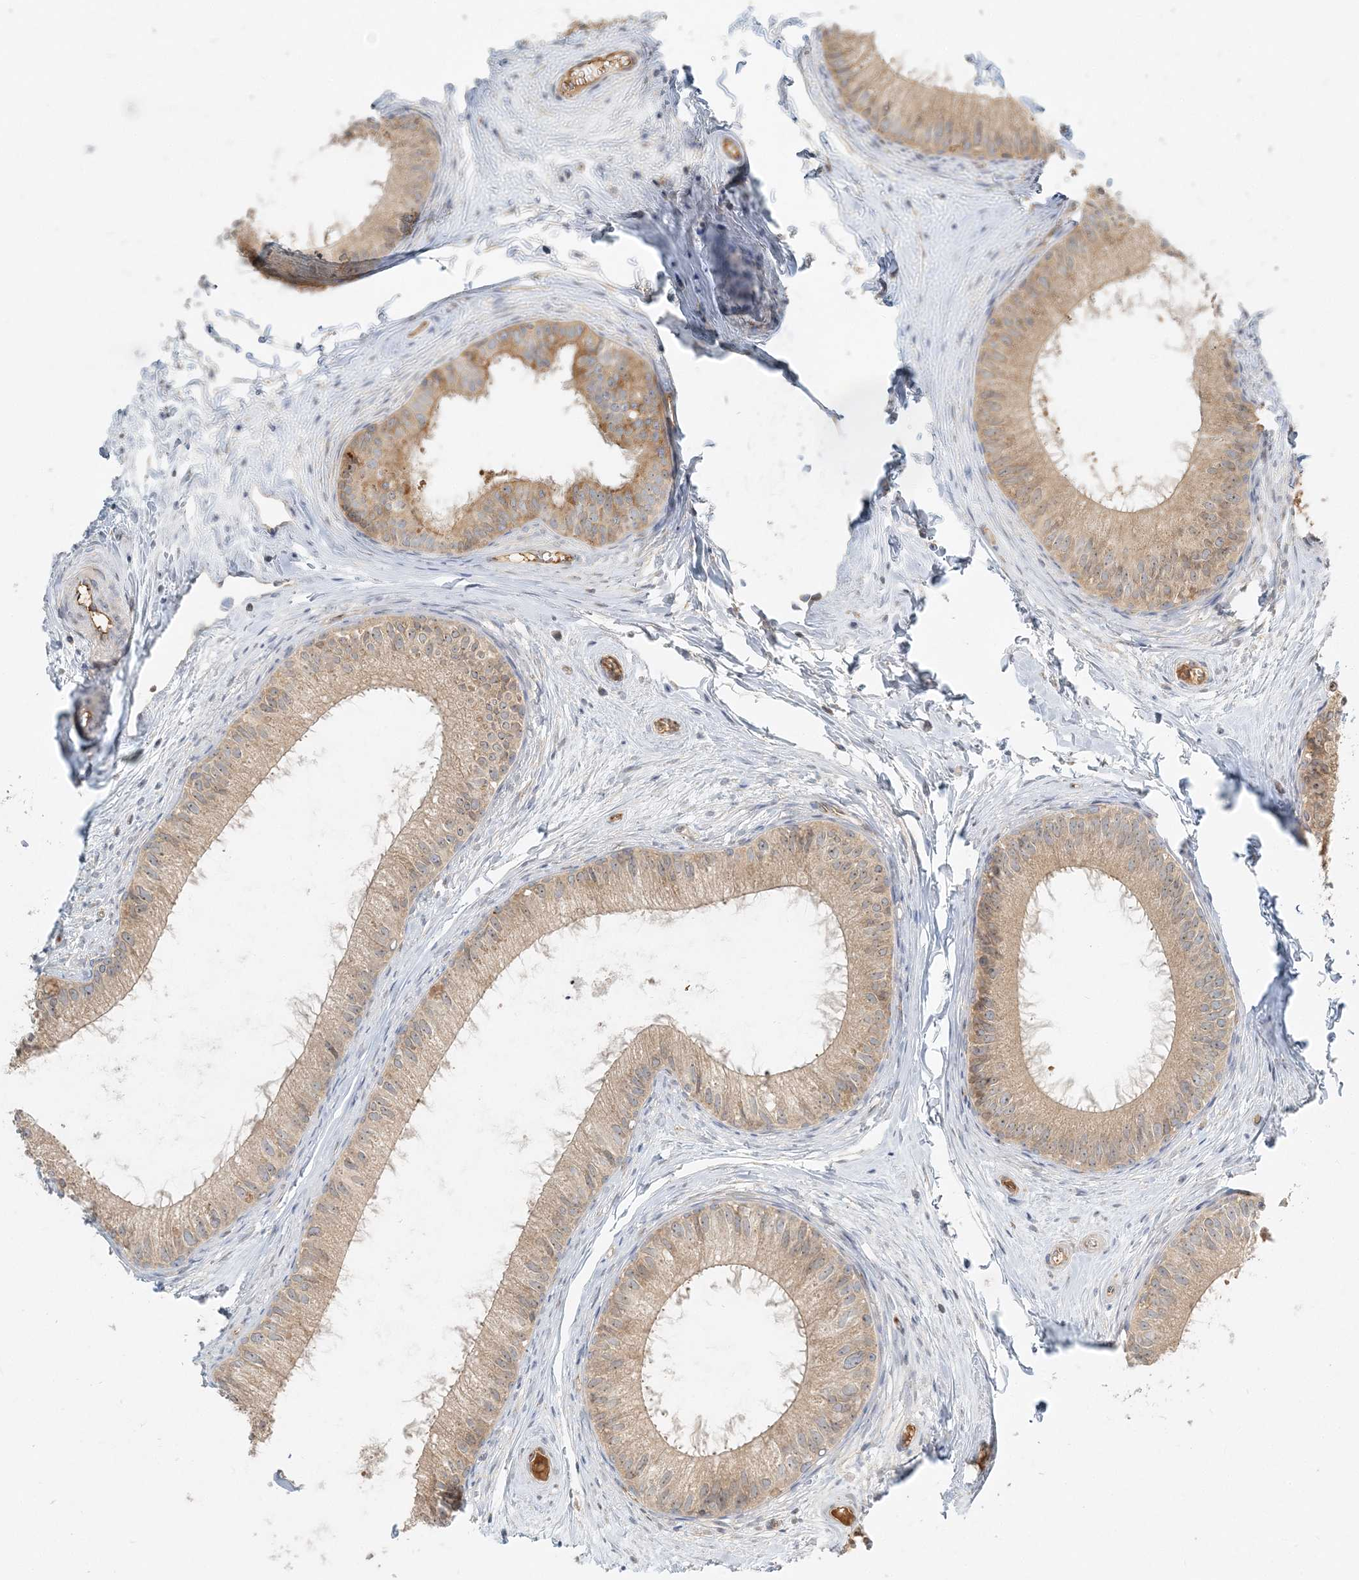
{"staining": {"intensity": "moderate", "quantity": ">75%", "location": "cytoplasmic/membranous"}, "tissue": "epididymis", "cell_type": "Glandular cells", "image_type": "normal", "snomed": [{"axis": "morphology", "description": "Normal tissue, NOS"}, {"axis": "topography", "description": "Epididymis"}], "caption": "This histopathology image demonstrates unremarkable epididymis stained with immunohistochemistry (IHC) to label a protein in brown. The cytoplasmic/membranous of glandular cells show moderate positivity for the protein. Nuclei are counter-stained blue.", "gene": "AP1AR", "patient": {"sex": "male", "age": 34}}